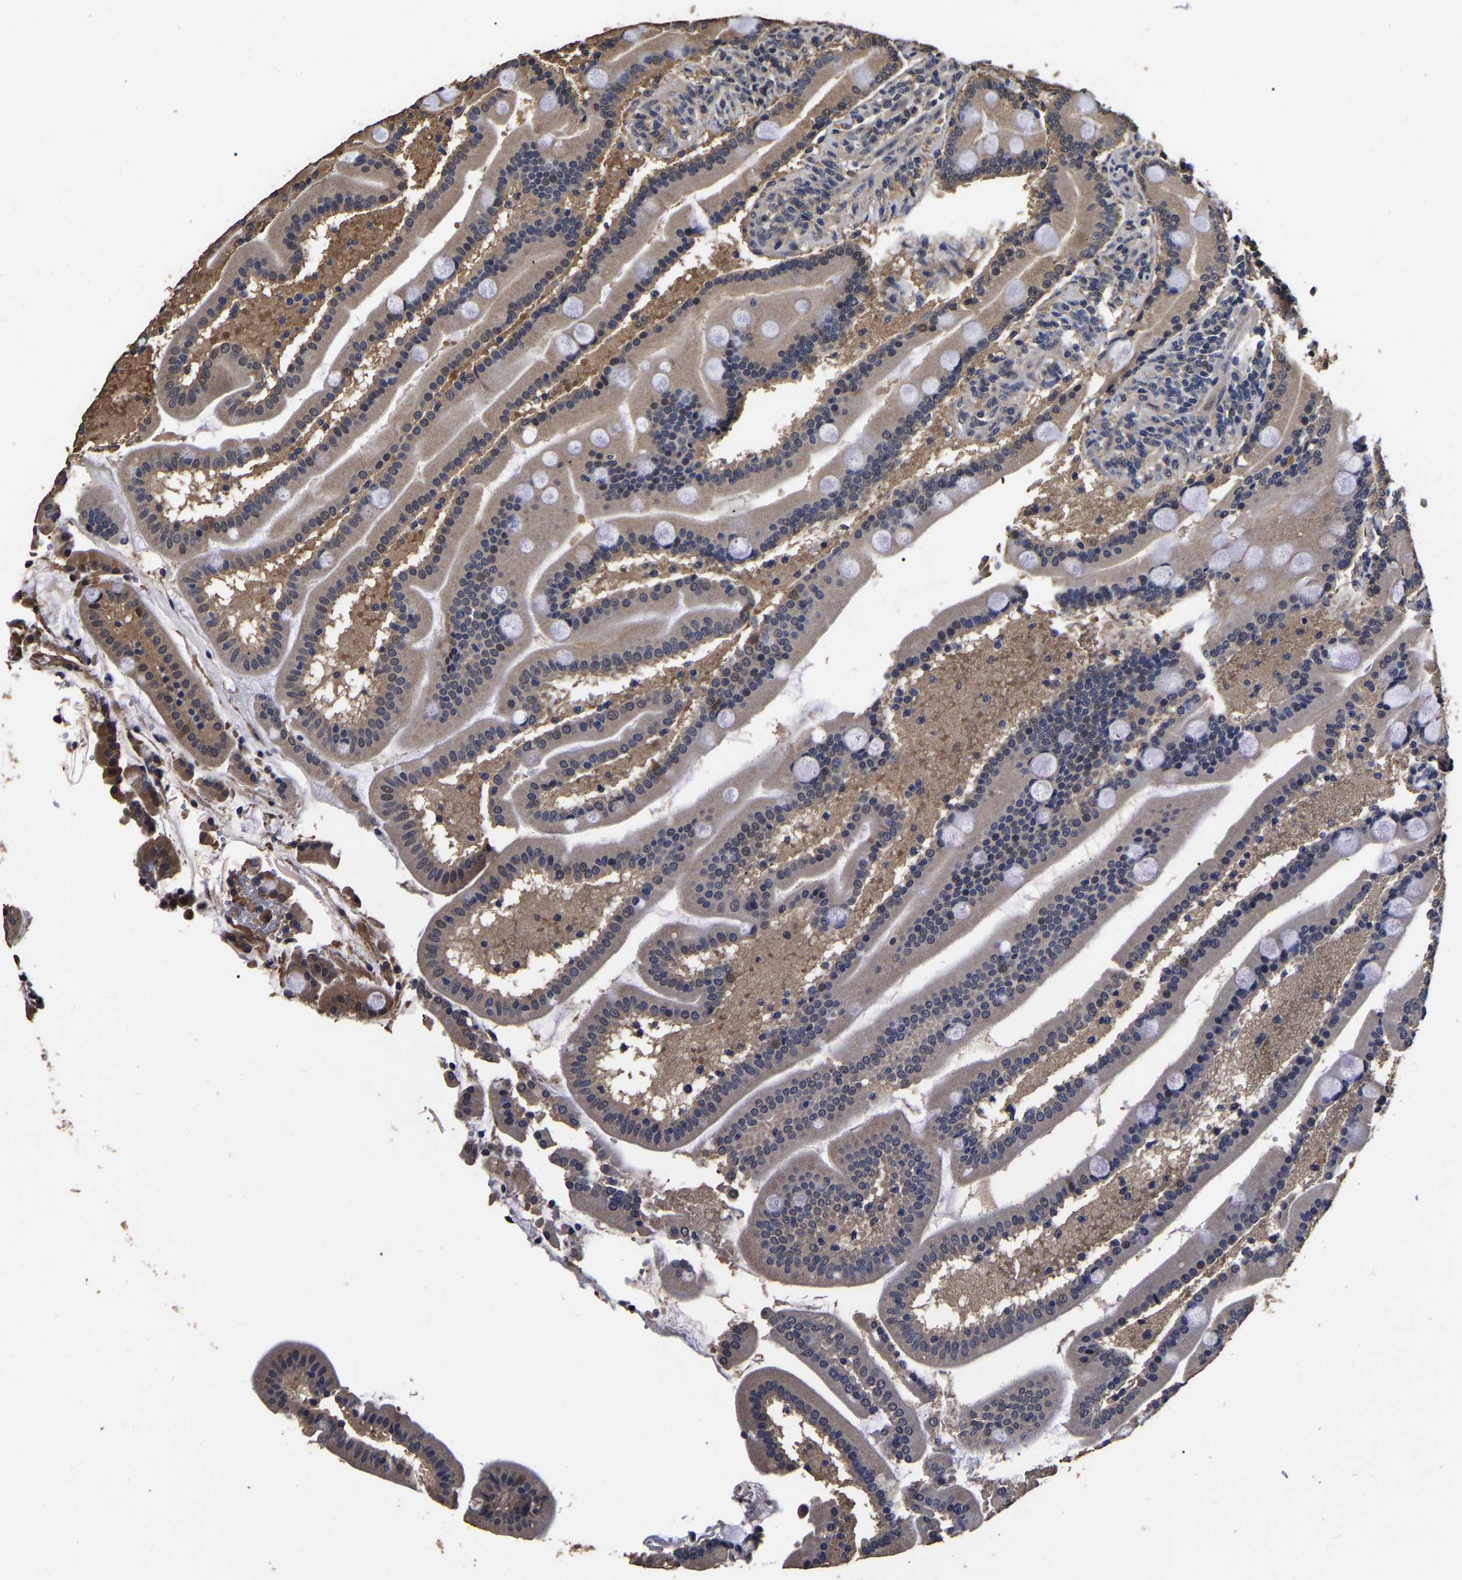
{"staining": {"intensity": "moderate", "quantity": ">75%", "location": "cytoplasmic/membranous"}, "tissue": "duodenum", "cell_type": "Glandular cells", "image_type": "normal", "snomed": [{"axis": "morphology", "description": "Normal tissue, NOS"}, {"axis": "topography", "description": "Duodenum"}], "caption": "A medium amount of moderate cytoplasmic/membranous staining is present in about >75% of glandular cells in normal duodenum. (DAB IHC, brown staining for protein, blue staining for nuclei).", "gene": "STK32C", "patient": {"sex": "male", "age": 54}}